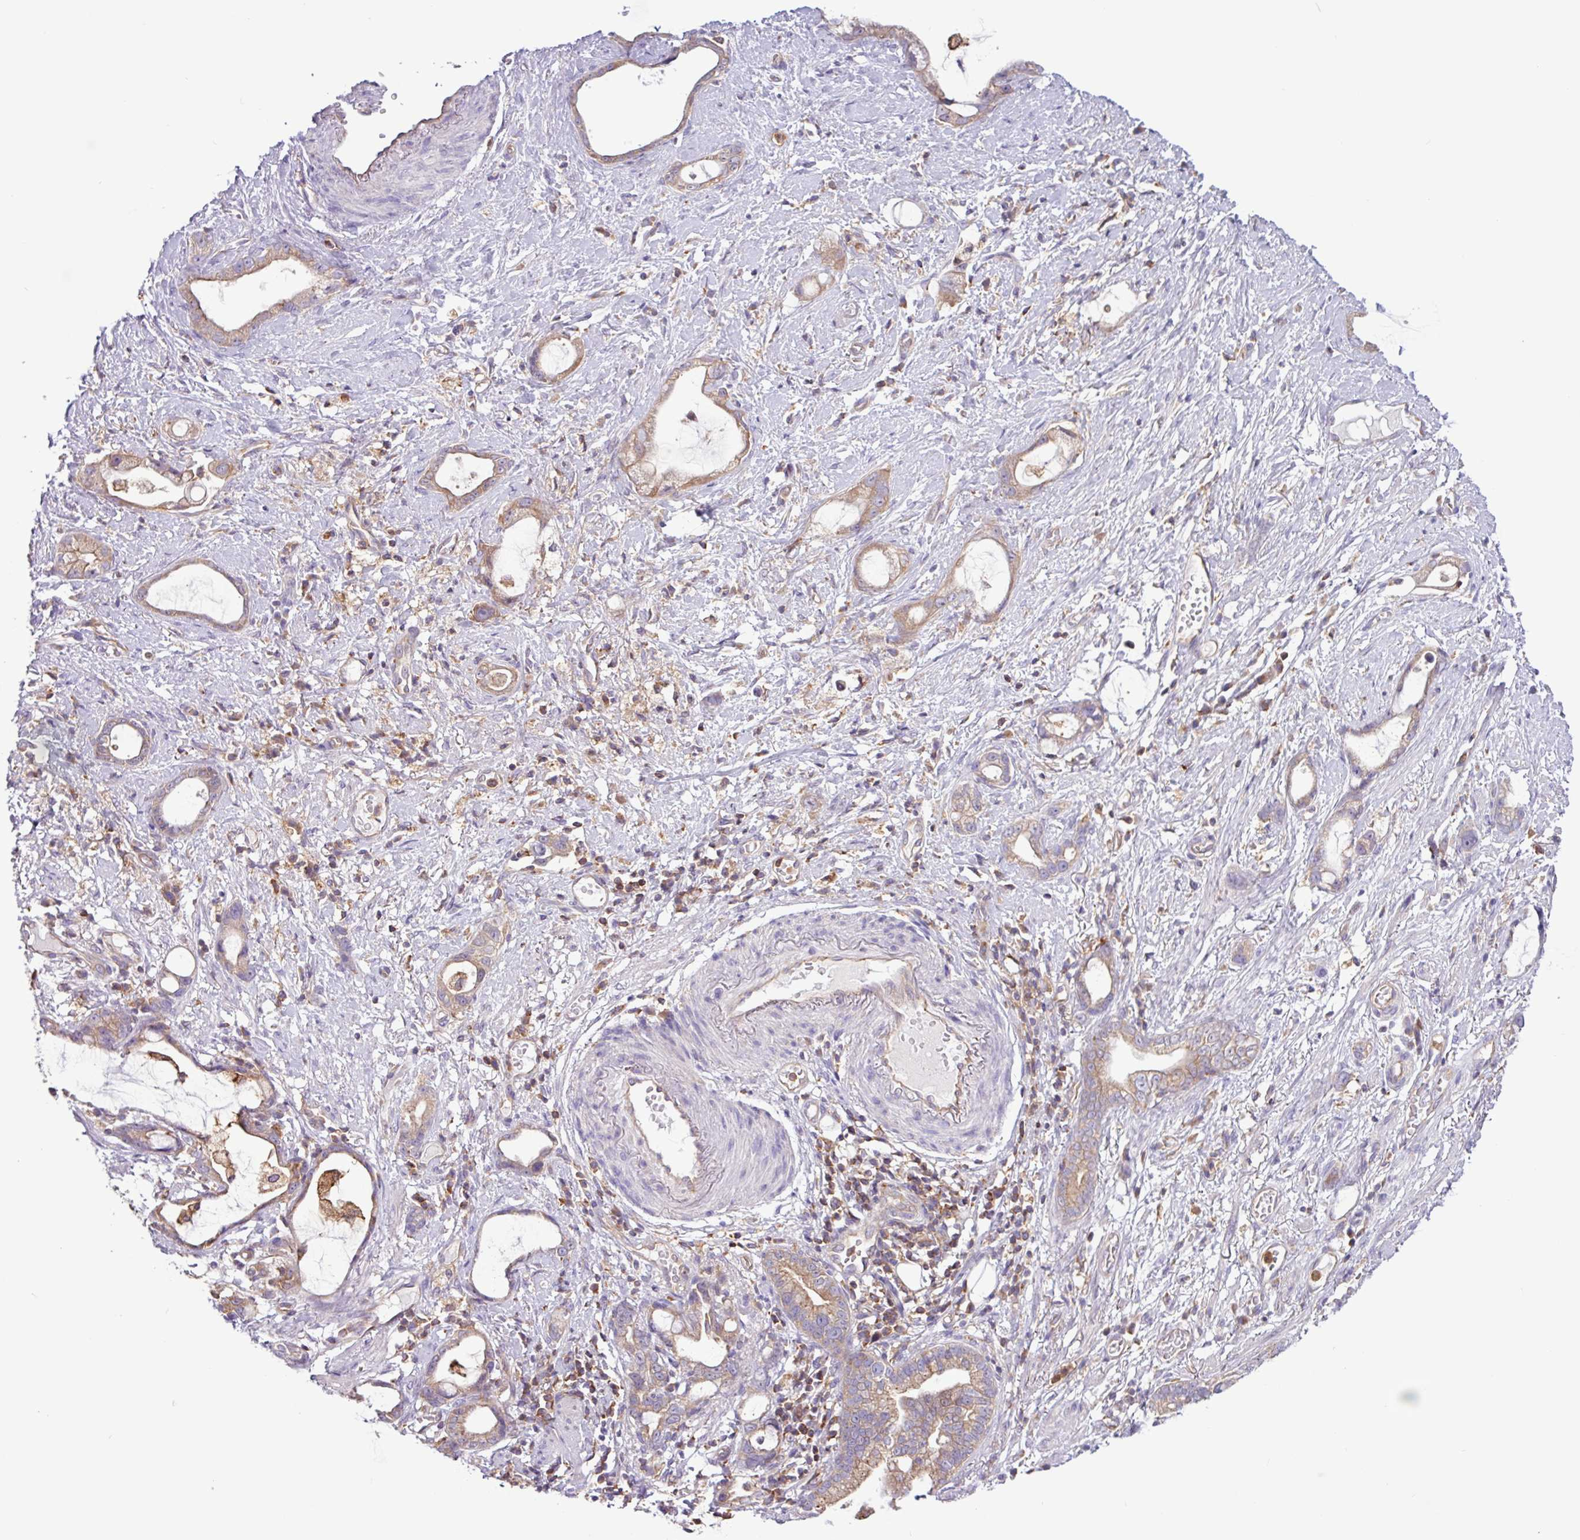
{"staining": {"intensity": "weak", "quantity": ">75%", "location": "cytoplasmic/membranous"}, "tissue": "stomach cancer", "cell_type": "Tumor cells", "image_type": "cancer", "snomed": [{"axis": "morphology", "description": "Adenocarcinoma, NOS"}, {"axis": "topography", "description": "Stomach"}], "caption": "This is an image of immunohistochemistry staining of adenocarcinoma (stomach), which shows weak expression in the cytoplasmic/membranous of tumor cells.", "gene": "ACTR3", "patient": {"sex": "male", "age": 55}}